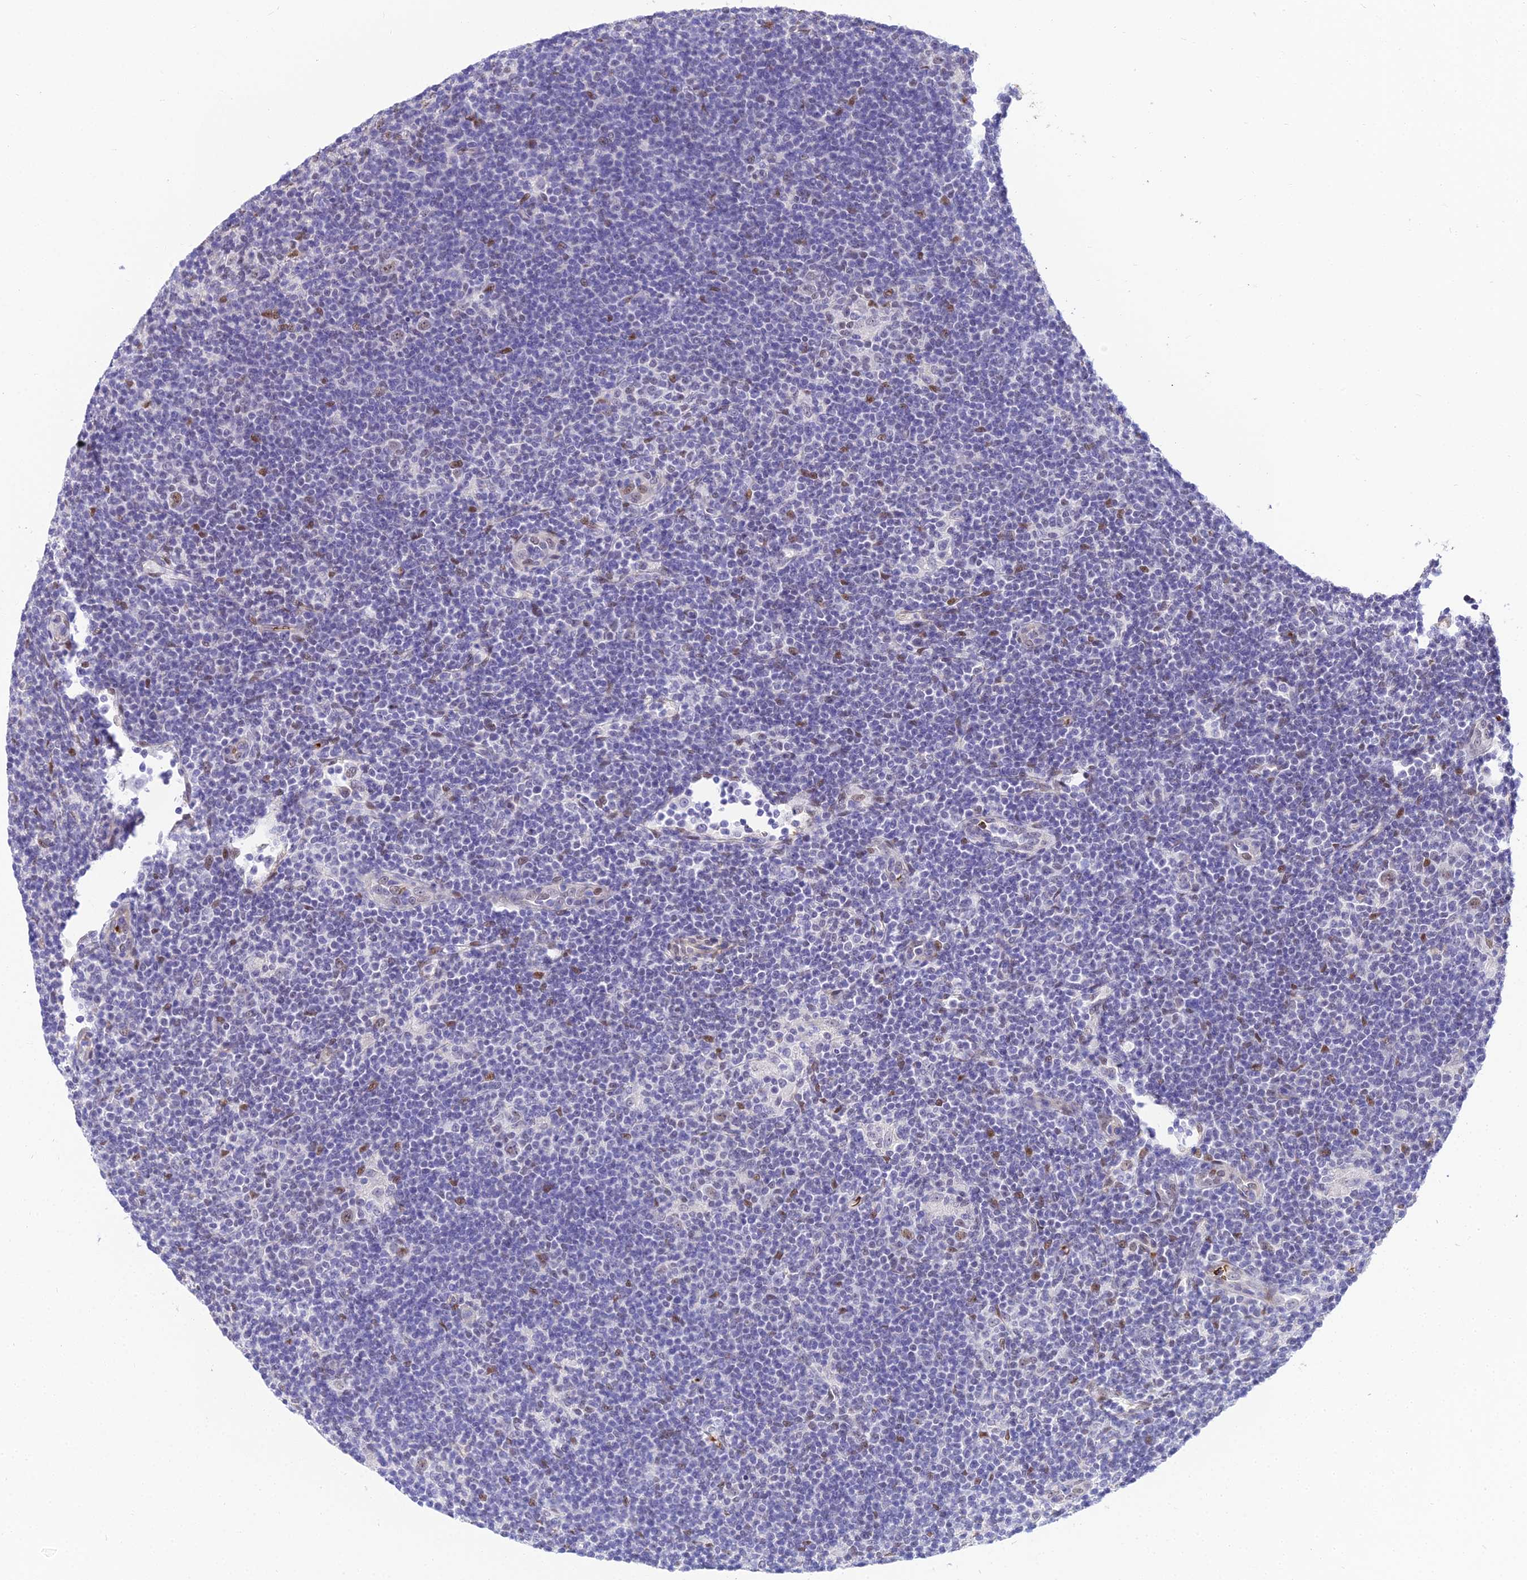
{"staining": {"intensity": "weak", "quantity": ">75%", "location": "nuclear"}, "tissue": "lymphoma", "cell_type": "Tumor cells", "image_type": "cancer", "snomed": [{"axis": "morphology", "description": "Hodgkin's disease, NOS"}, {"axis": "topography", "description": "Lymph node"}], "caption": "There is low levels of weak nuclear staining in tumor cells of Hodgkin's disease, as demonstrated by immunohistochemical staining (brown color).", "gene": "BCL9", "patient": {"sex": "female", "age": 57}}